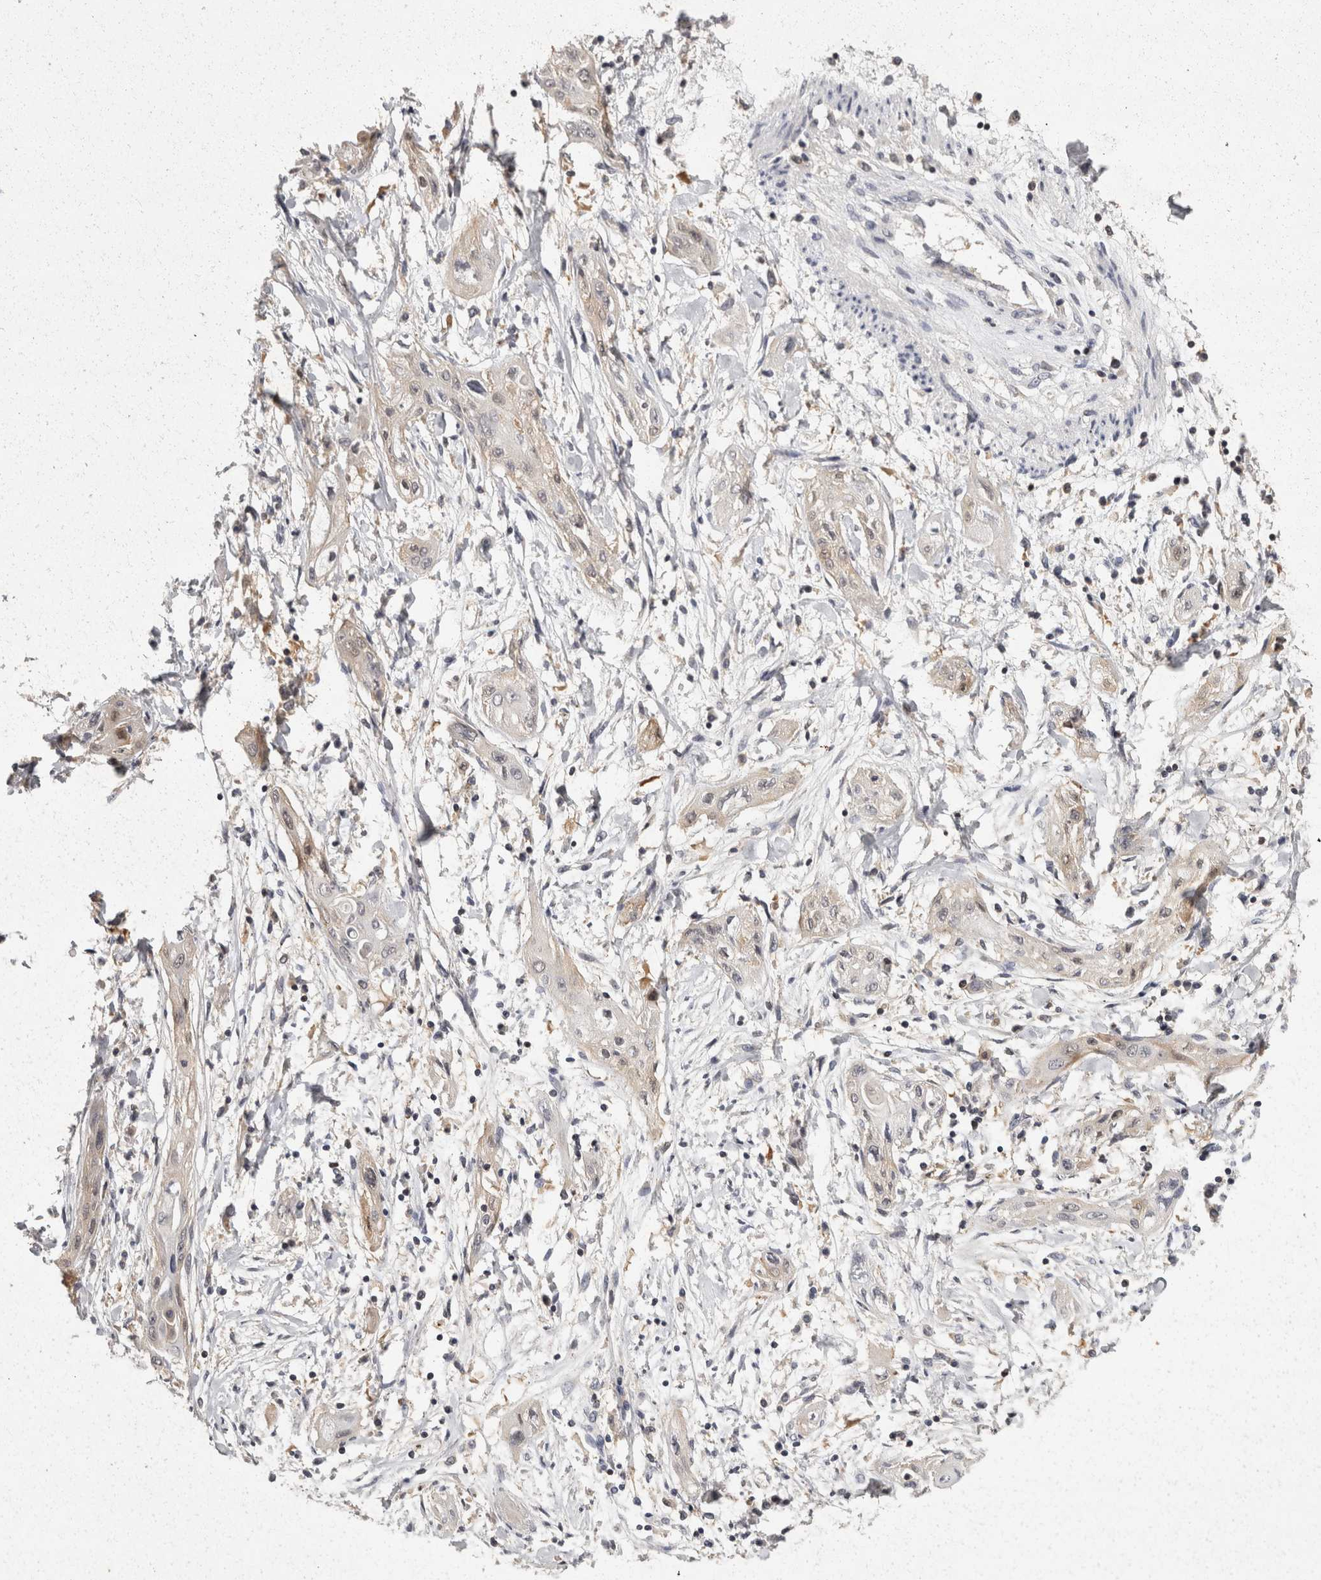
{"staining": {"intensity": "weak", "quantity": "<25%", "location": "cytoplasmic/membranous"}, "tissue": "lung cancer", "cell_type": "Tumor cells", "image_type": "cancer", "snomed": [{"axis": "morphology", "description": "Squamous cell carcinoma, NOS"}, {"axis": "topography", "description": "Lung"}], "caption": "Lung cancer was stained to show a protein in brown. There is no significant staining in tumor cells.", "gene": "ACAT2", "patient": {"sex": "female", "age": 47}}